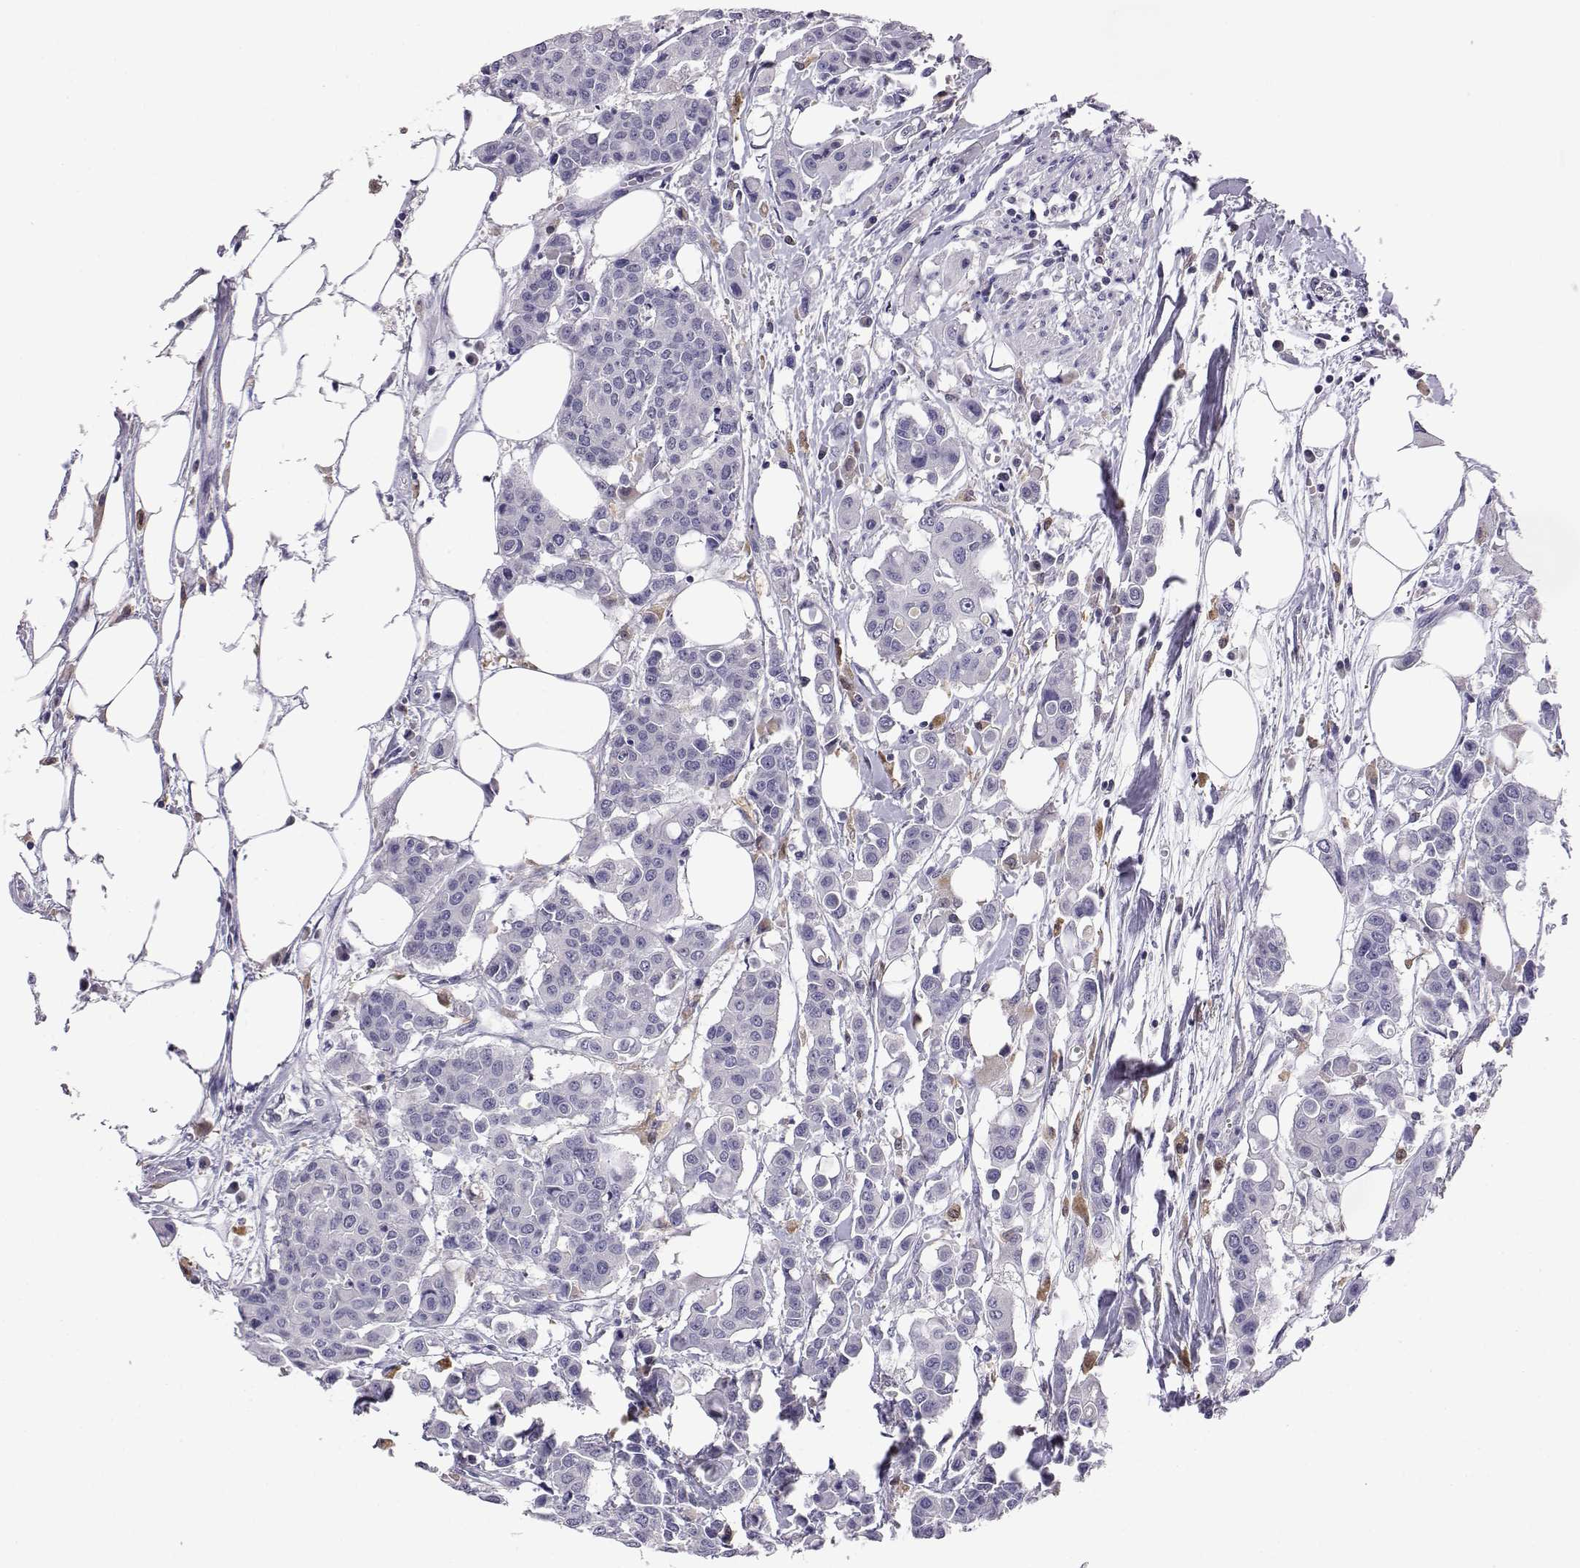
{"staining": {"intensity": "negative", "quantity": "none", "location": "none"}, "tissue": "carcinoid", "cell_type": "Tumor cells", "image_type": "cancer", "snomed": [{"axis": "morphology", "description": "Carcinoid, malignant, NOS"}, {"axis": "topography", "description": "Colon"}], "caption": "Immunohistochemistry (IHC) of human carcinoid (malignant) demonstrates no expression in tumor cells.", "gene": "AKR1B1", "patient": {"sex": "male", "age": 81}}